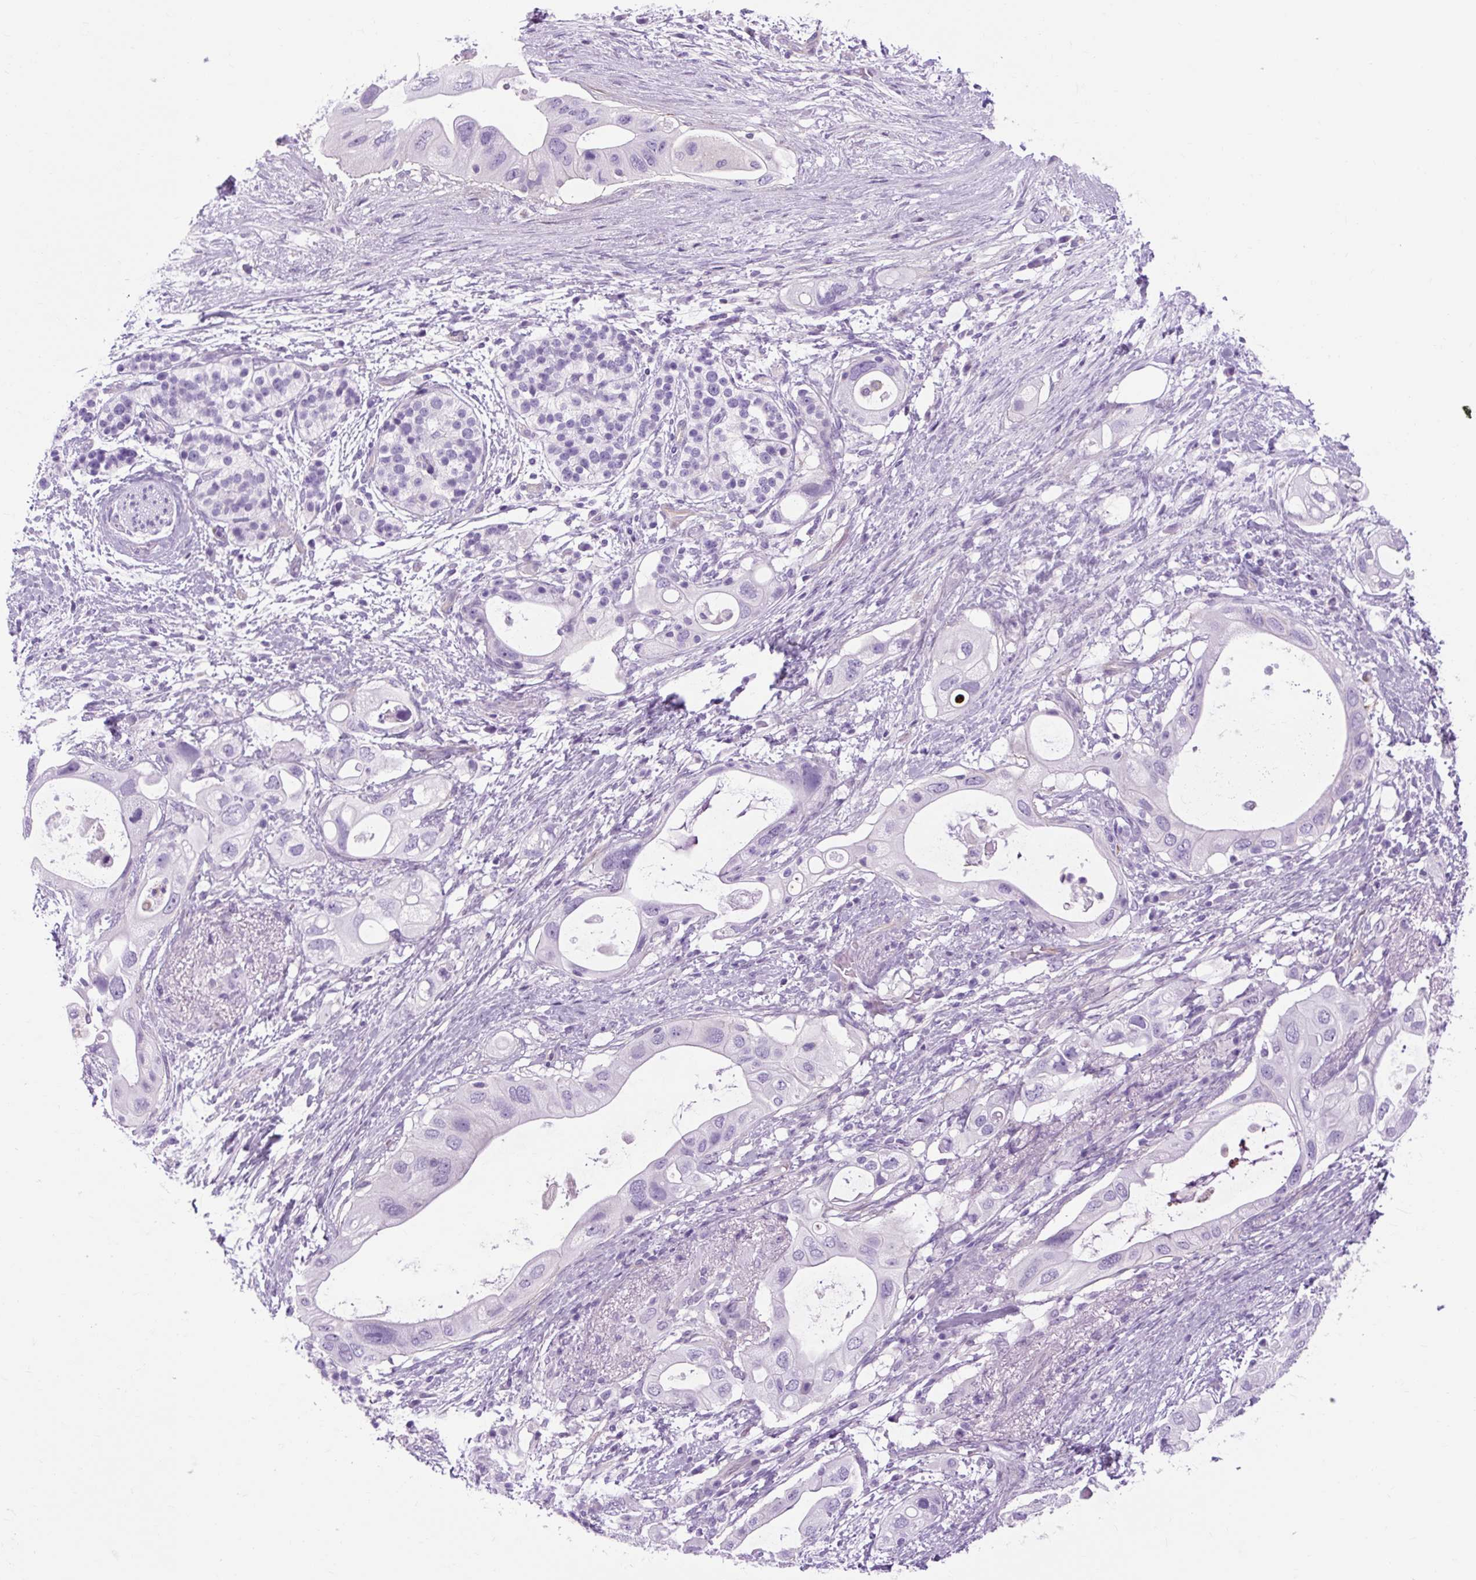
{"staining": {"intensity": "negative", "quantity": "none", "location": "none"}, "tissue": "pancreatic cancer", "cell_type": "Tumor cells", "image_type": "cancer", "snomed": [{"axis": "morphology", "description": "Adenocarcinoma, NOS"}, {"axis": "topography", "description": "Pancreas"}], "caption": "Immunohistochemistry (IHC) micrograph of human pancreatic cancer (adenocarcinoma) stained for a protein (brown), which exhibits no positivity in tumor cells.", "gene": "OOEP", "patient": {"sex": "female", "age": 72}}